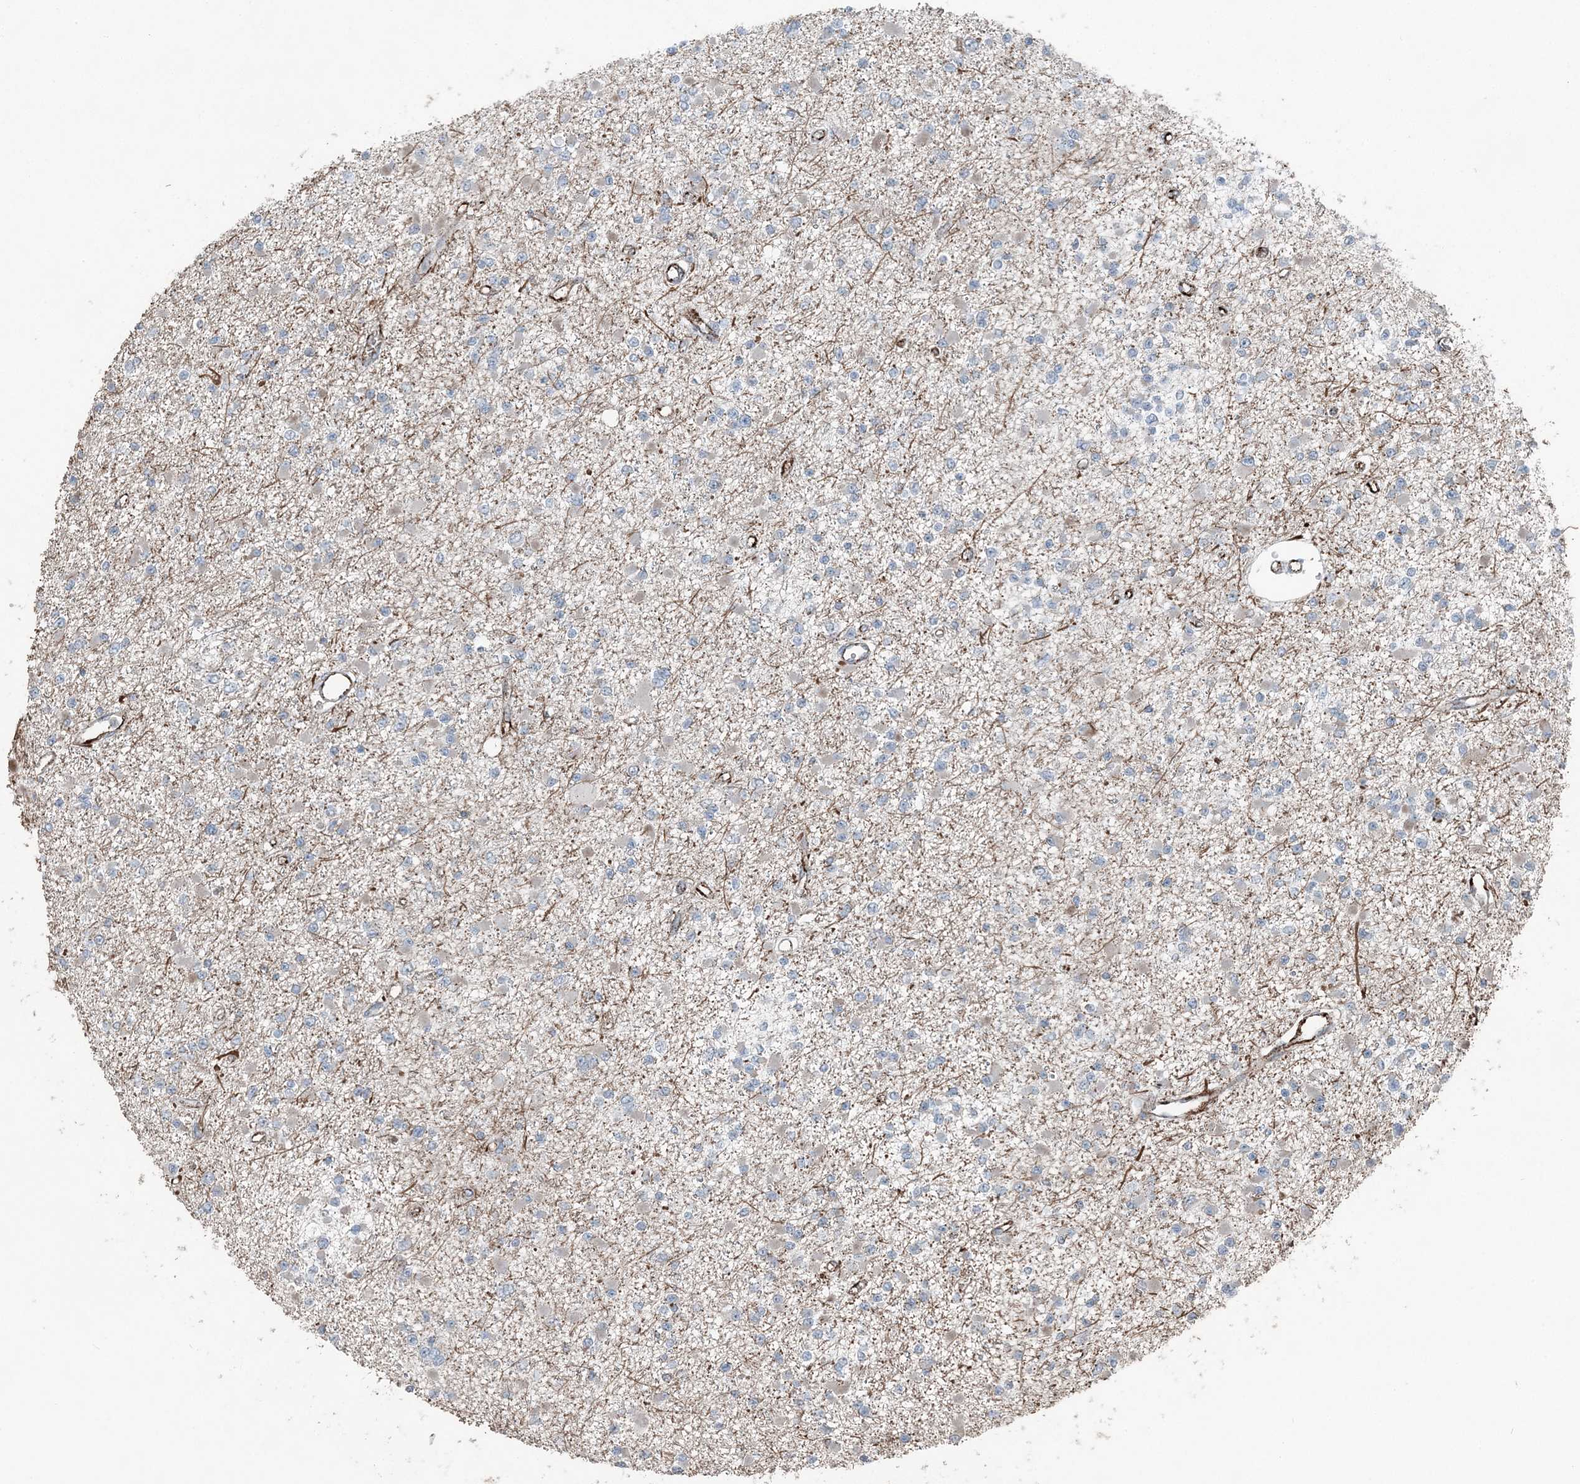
{"staining": {"intensity": "negative", "quantity": "none", "location": "none"}, "tissue": "glioma", "cell_type": "Tumor cells", "image_type": "cancer", "snomed": [{"axis": "morphology", "description": "Glioma, malignant, Low grade"}, {"axis": "topography", "description": "Brain"}], "caption": "Glioma was stained to show a protein in brown. There is no significant staining in tumor cells.", "gene": "ELOVL7", "patient": {"sex": "female", "age": 22}}